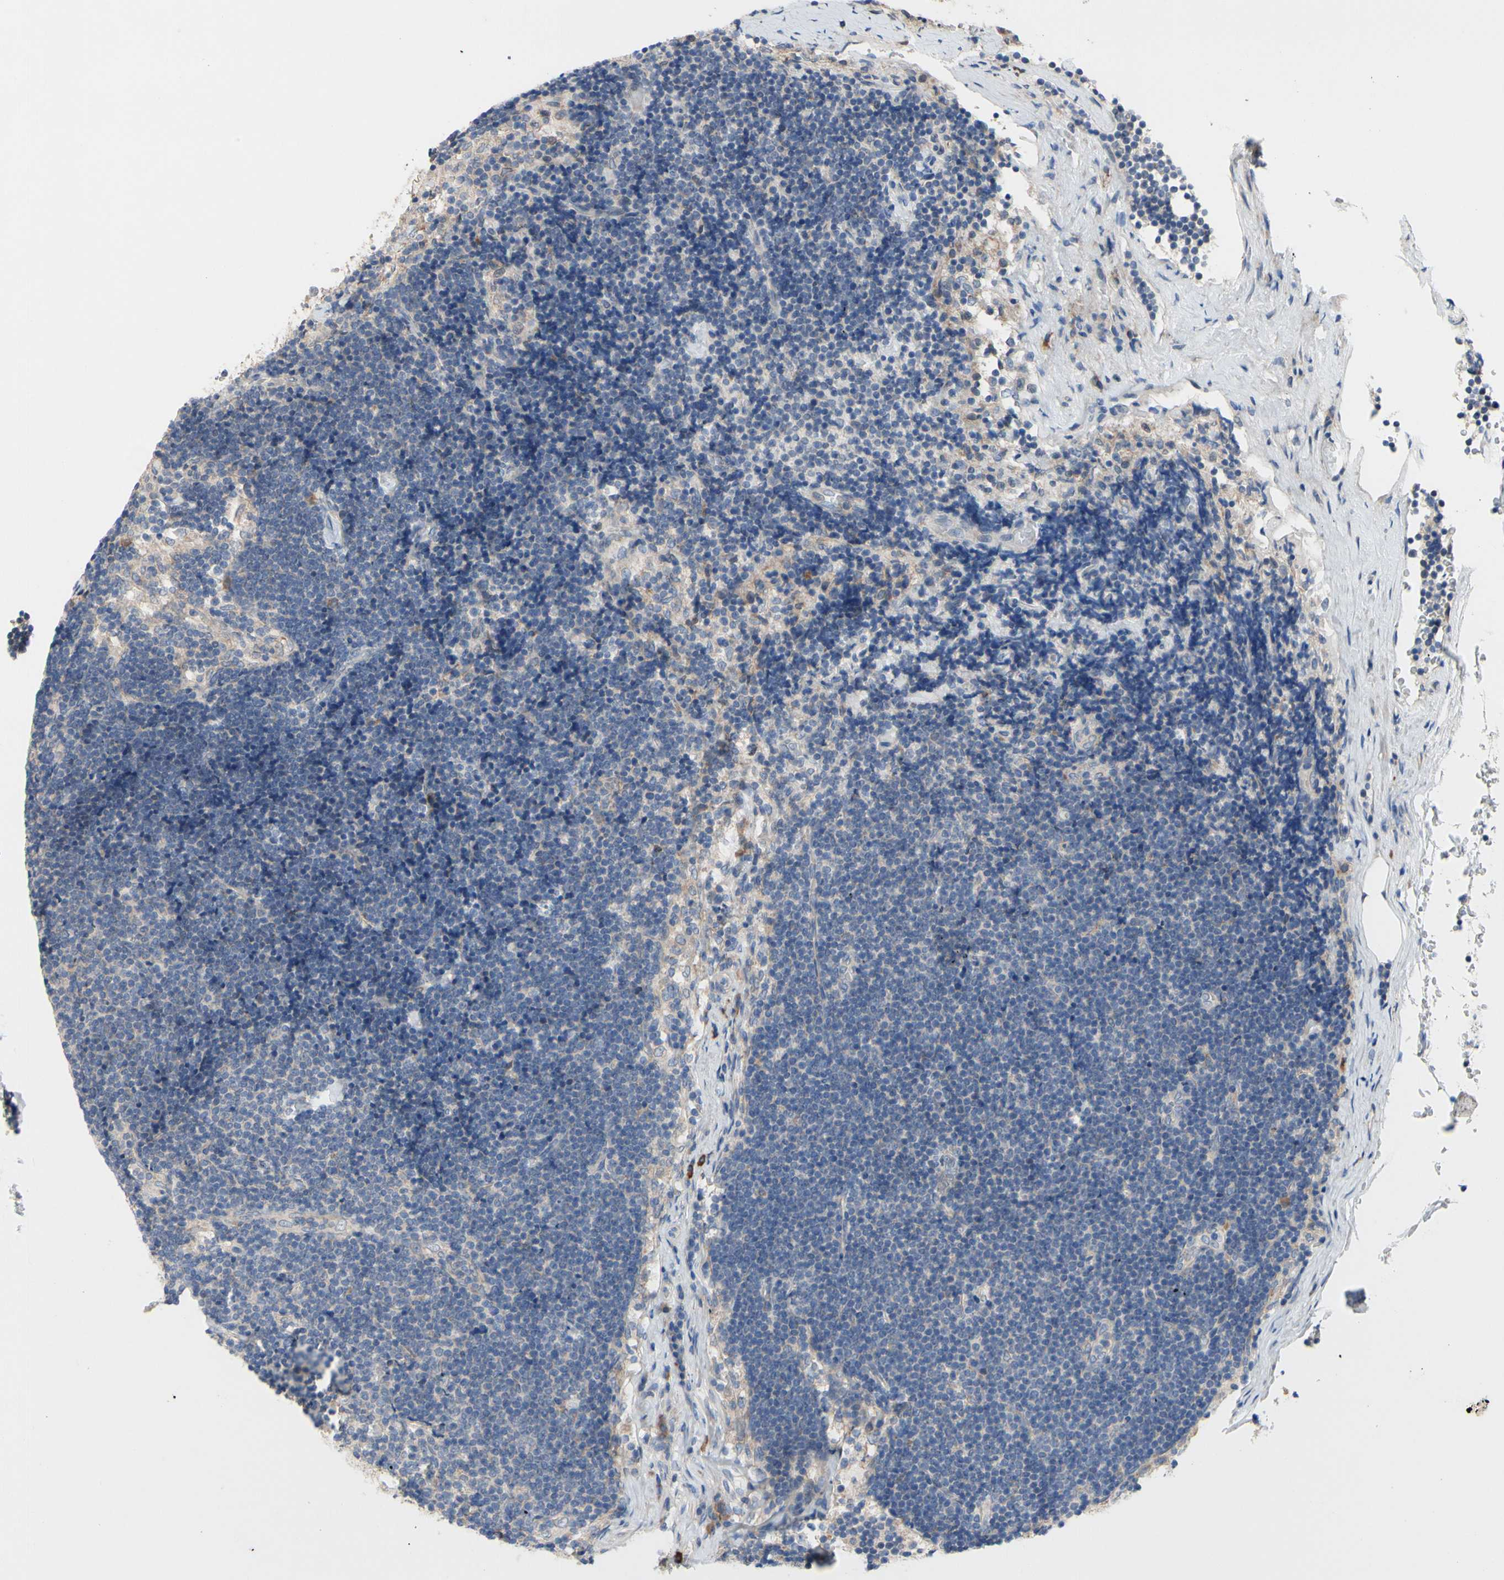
{"staining": {"intensity": "weak", "quantity": "<25%", "location": "cytoplasmic/membranous"}, "tissue": "lymph node", "cell_type": "Non-germinal center cells", "image_type": "normal", "snomed": [{"axis": "morphology", "description": "Normal tissue, NOS"}, {"axis": "topography", "description": "Lymph node"}], "caption": "Immunohistochemistry micrograph of benign lymph node stained for a protein (brown), which exhibits no positivity in non-germinal center cells. (DAB immunohistochemistry visualized using brightfield microscopy, high magnification).", "gene": "TTC14", "patient": {"sex": "male", "age": 63}}